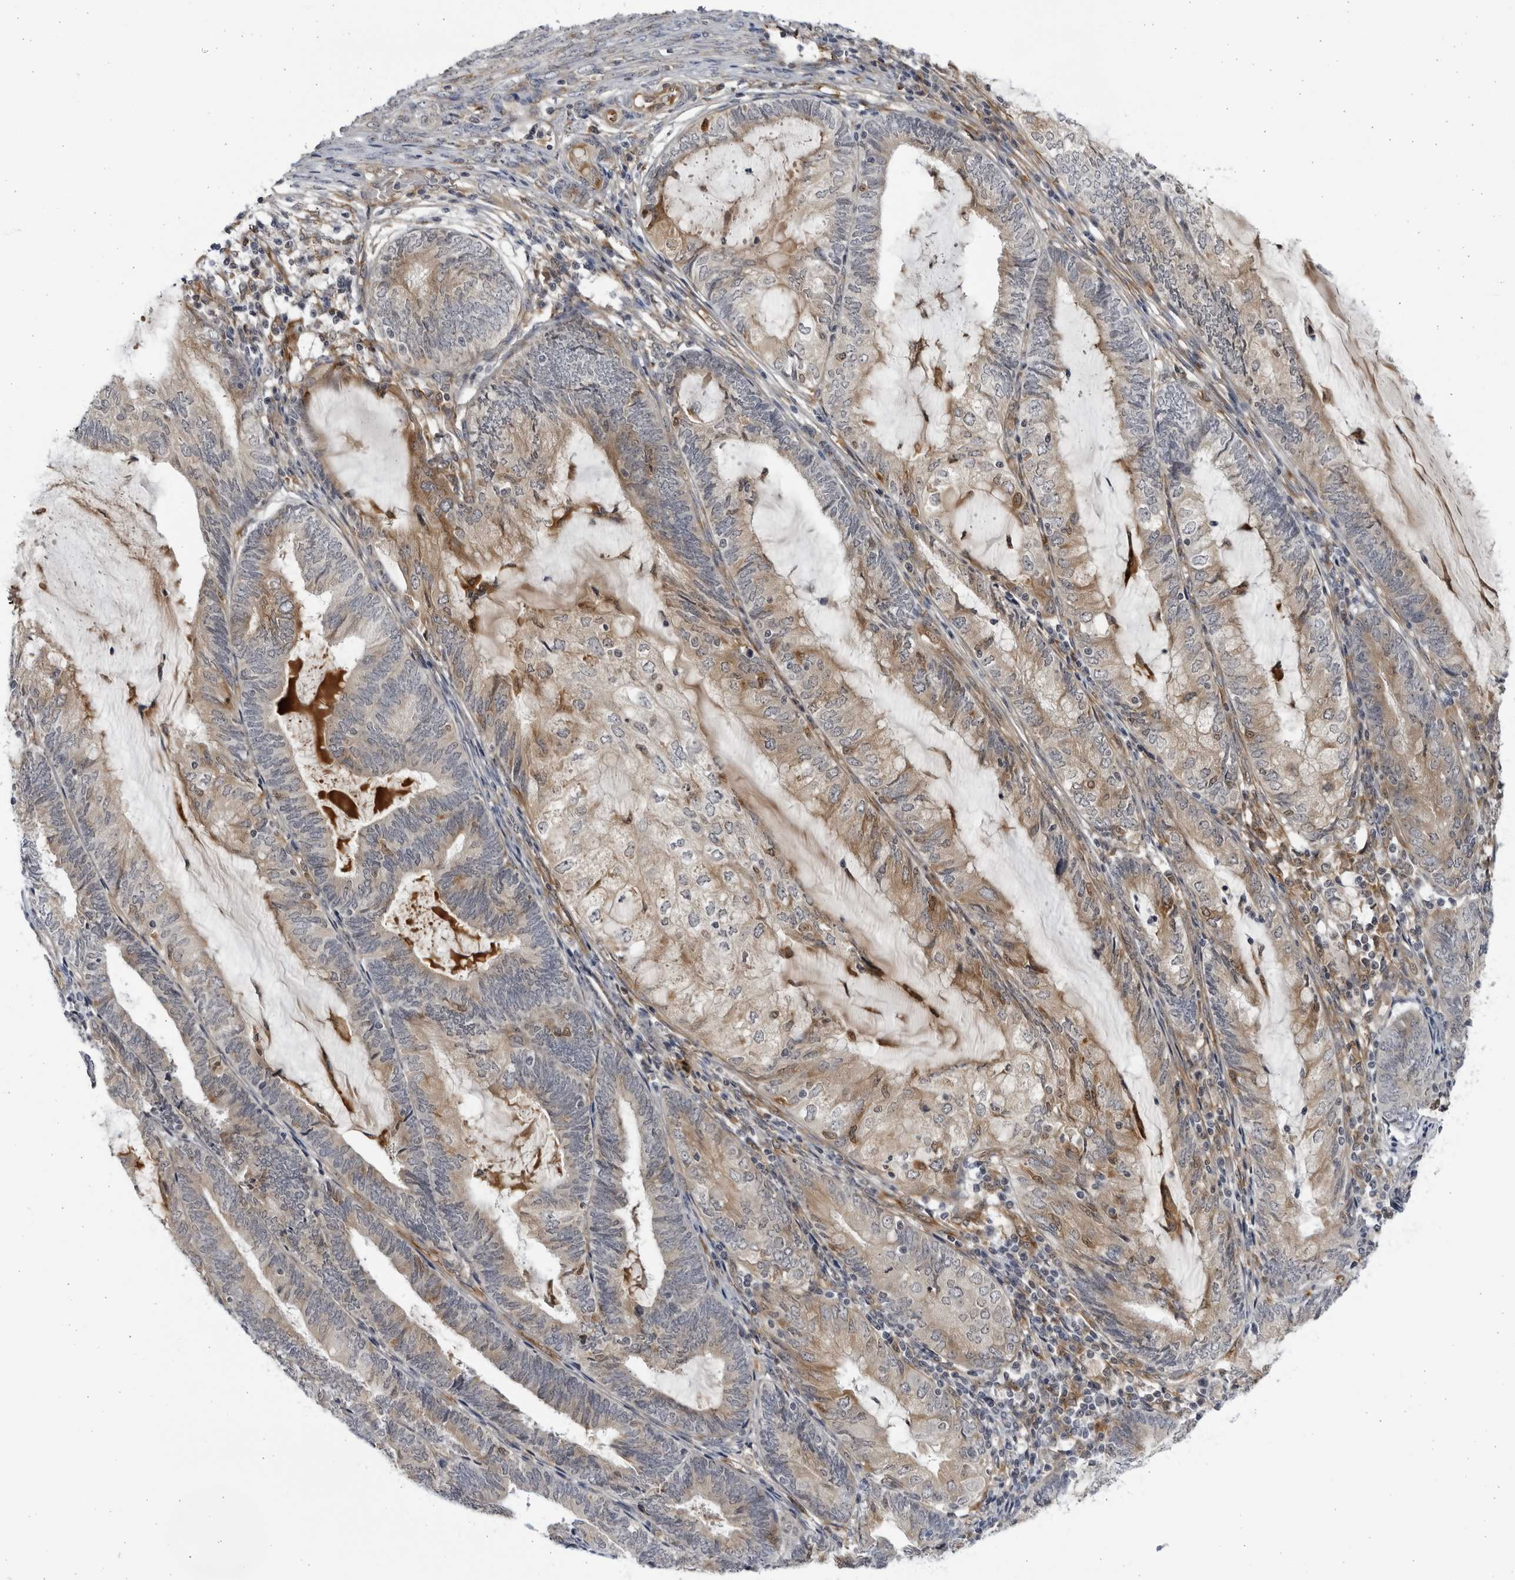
{"staining": {"intensity": "weak", "quantity": "25%-75%", "location": "cytoplasmic/membranous"}, "tissue": "endometrial cancer", "cell_type": "Tumor cells", "image_type": "cancer", "snomed": [{"axis": "morphology", "description": "Adenocarcinoma, NOS"}, {"axis": "topography", "description": "Endometrium"}], "caption": "The photomicrograph reveals immunohistochemical staining of adenocarcinoma (endometrial). There is weak cytoplasmic/membranous expression is appreciated in approximately 25%-75% of tumor cells.", "gene": "BMP2K", "patient": {"sex": "female", "age": 81}}